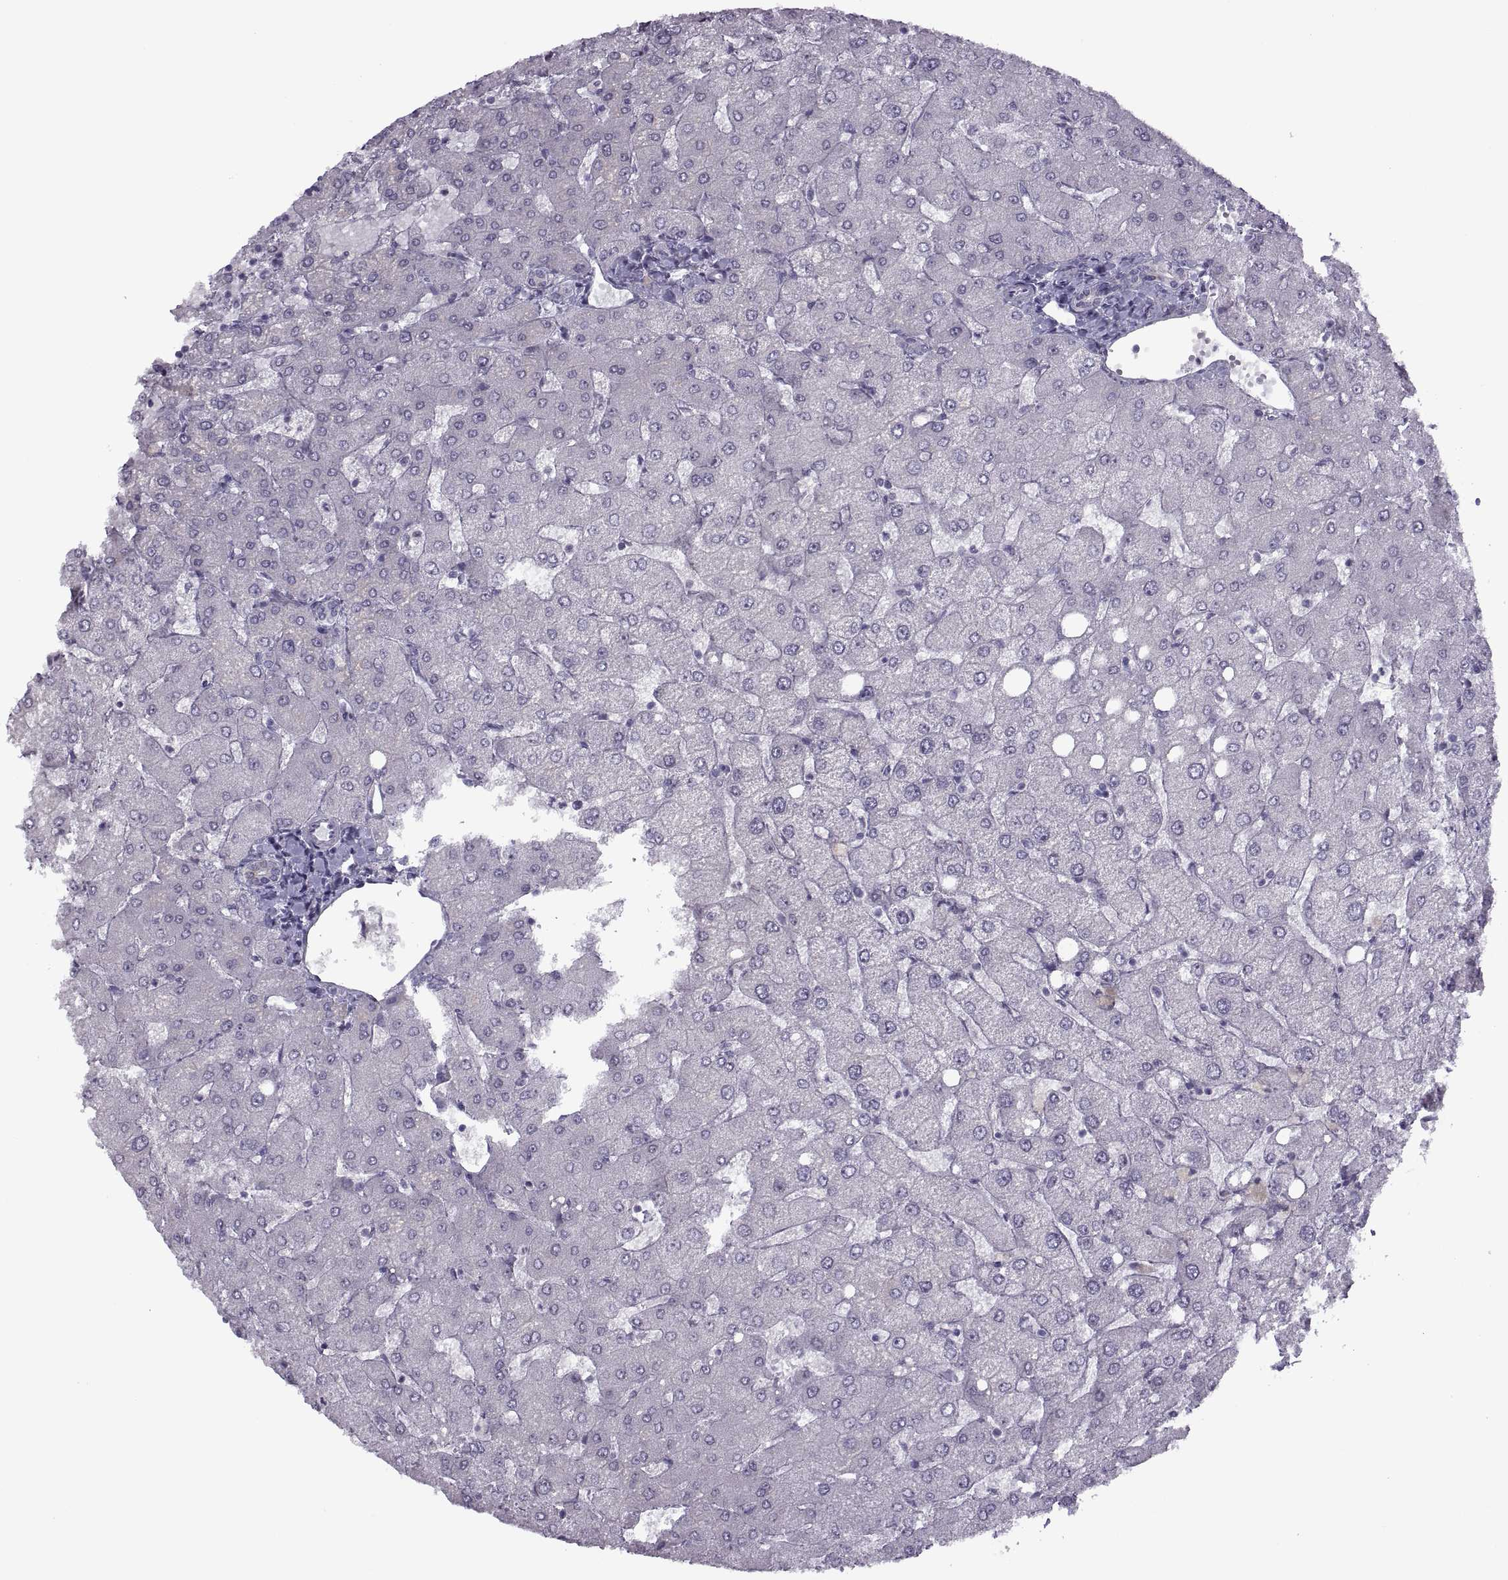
{"staining": {"intensity": "negative", "quantity": "none", "location": "none"}, "tissue": "liver", "cell_type": "Cholangiocytes", "image_type": "normal", "snomed": [{"axis": "morphology", "description": "Normal tissue, NOS"}, {"axis": "topography", "description": "Liver"}], "caption": "This is a histopathology image of immunohistochemistry staining of unremarkable liver, which shows no positivity in cholangiocytes.", "gene": "ASIC2", "patient": {"sex": "female", "age": 54}}